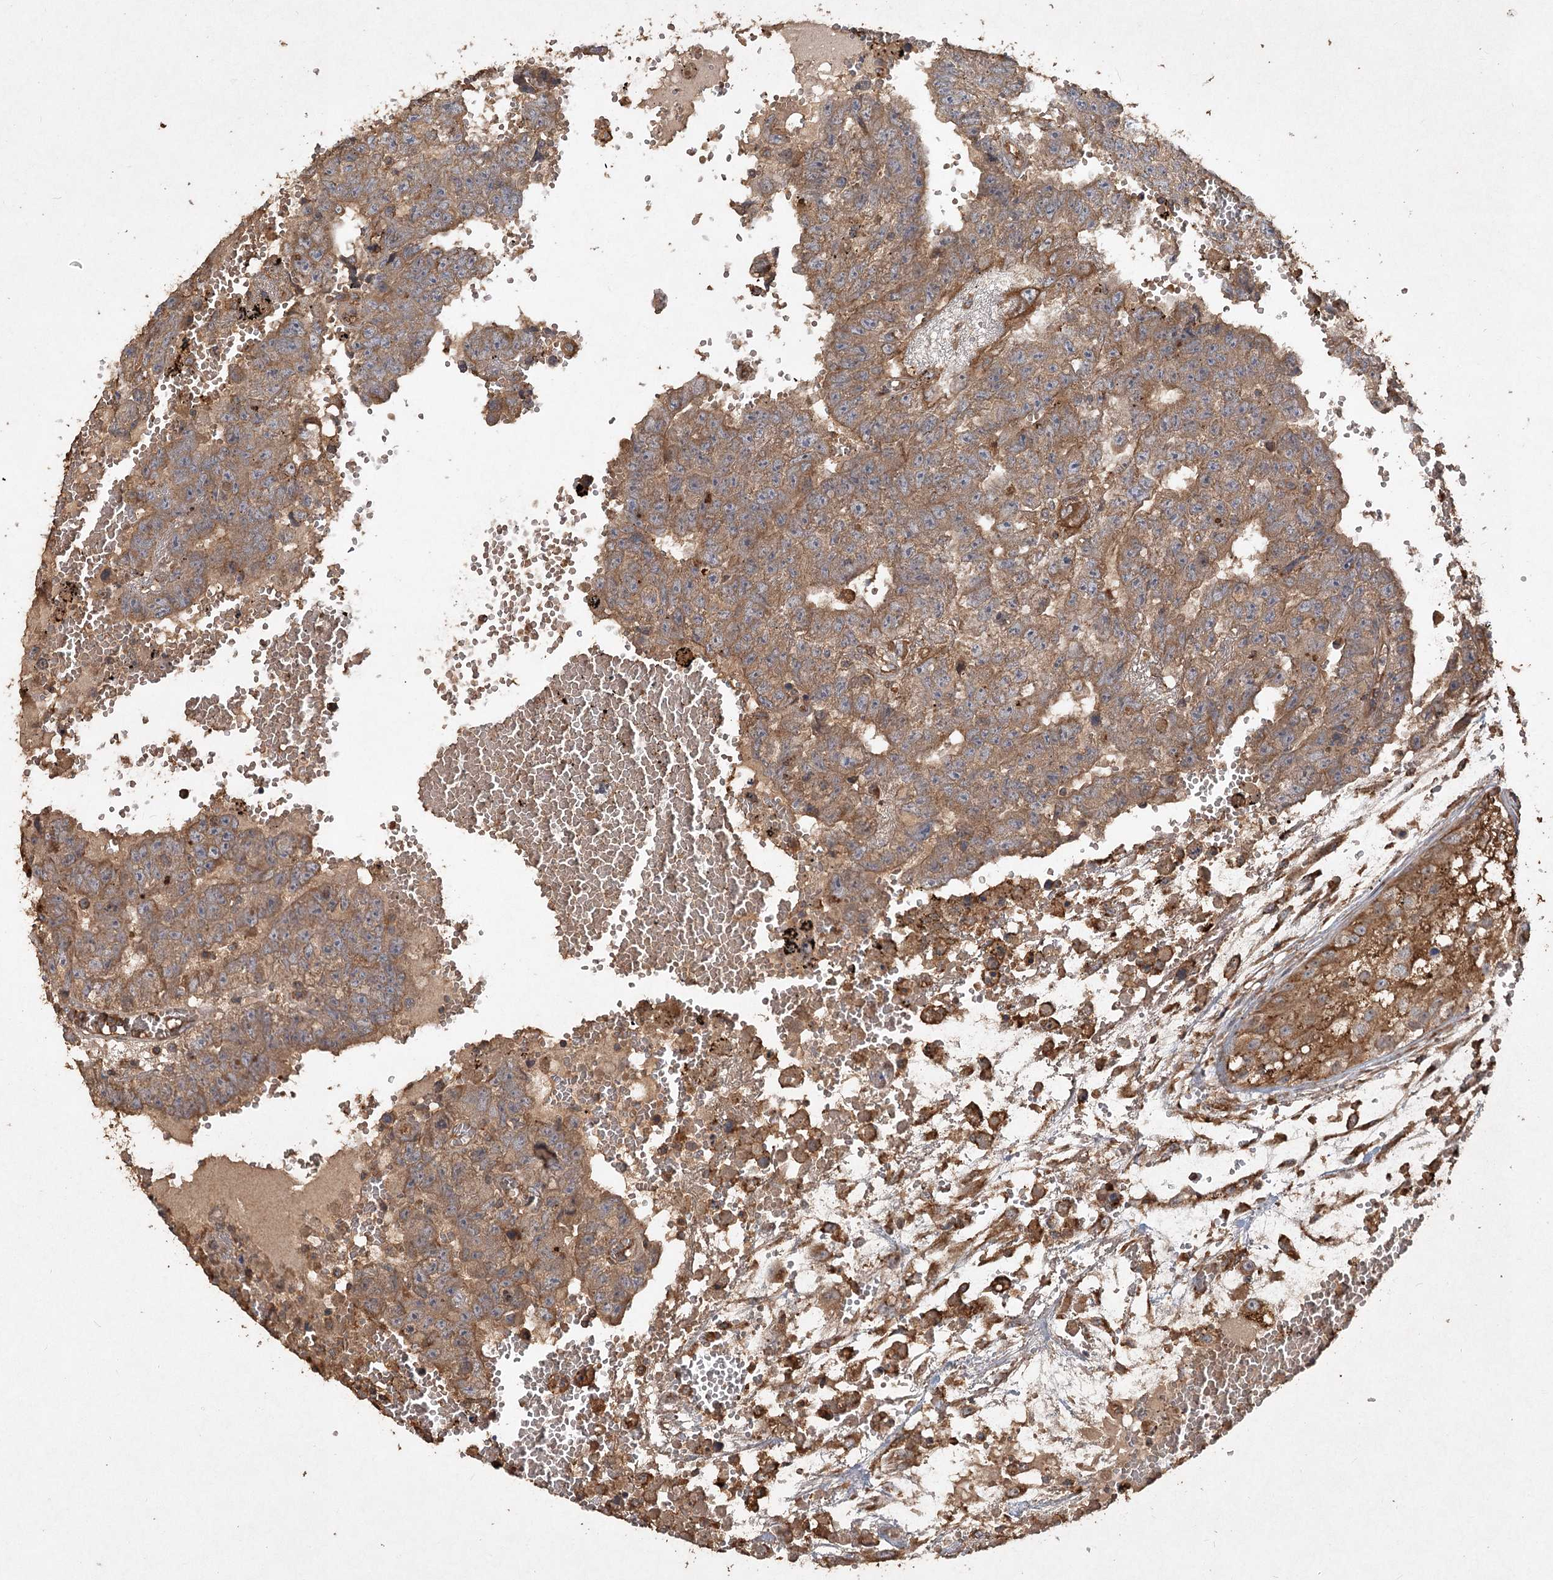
{"staining": {"intensity": "moderate", "quantity": ">75%", "location": "cytoplasmic/membranous"}, "tissue": "testis cancer", "cell_type": "Tumor cells", "image_type": "cancer", "snomed": [{"axis": "morphology", "description": "Carcinoma, Embryonal, NOS"}, {"axis": "topography", "description": "Testis"}], "caption": "Testis cancer was stained to show a protein in brown. There is medium levels of moderate cytoplasmic/membranous positivity in about >75% of tumor cells. (DAB IHC, brown staining for protein, blue staining for nuclei).", "gene": "PIK3C2A", "patient": {"sex": "male", "age": 25}}